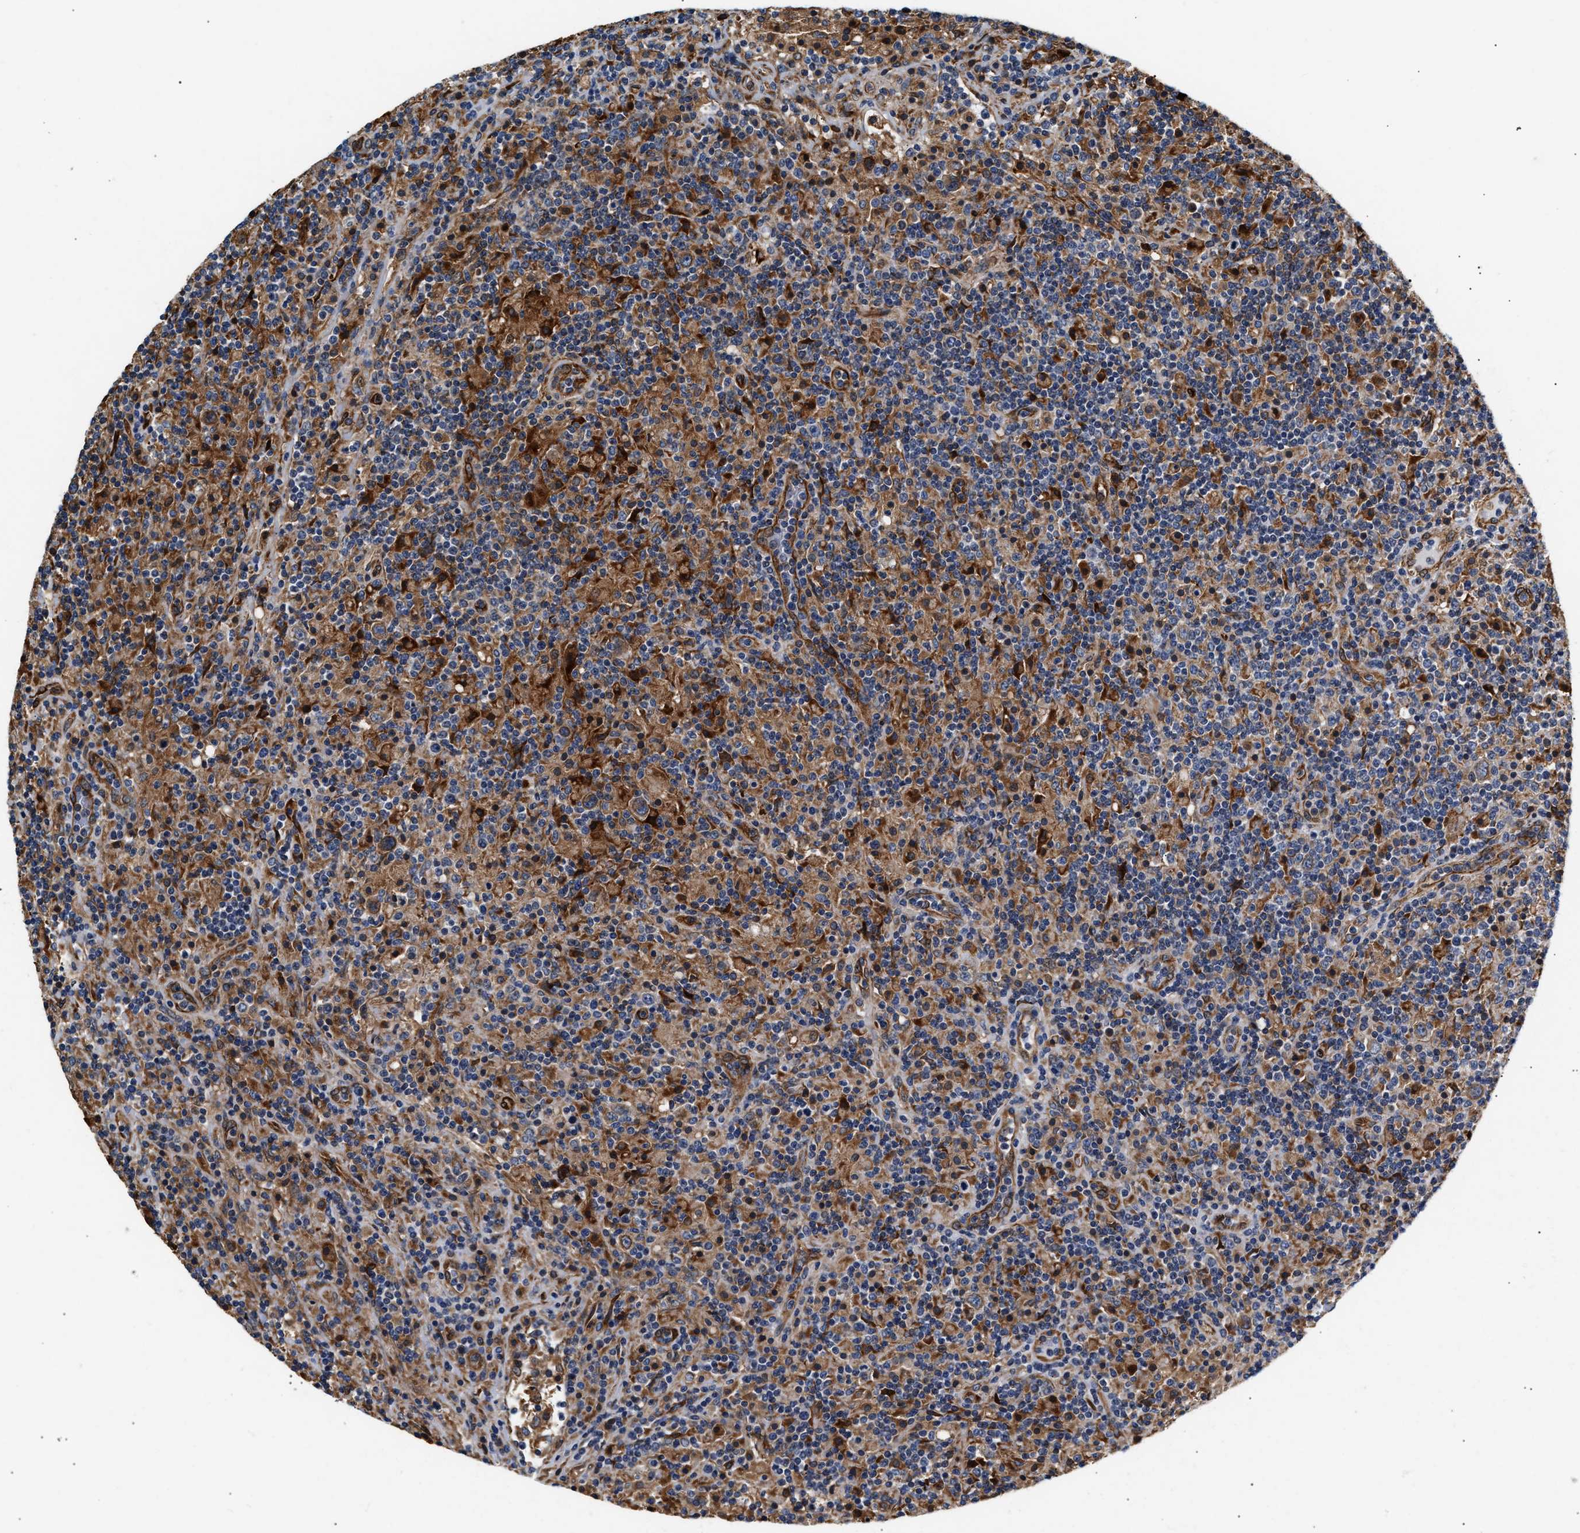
{"staining": {"intensity": "strong", "quantity": "25%-75%", "location": "cytoplasmic/membranous"}, "tissue": "lymphoma", "cell_type": "Tumor cells", "image_type": "cancer", "snomed": [{"axis": "morphology", "description": "Hodgkin's disease, NOS"}, {"axis": "topography", "description": "Lymph node"}], "caption": "High-magnification brightfield microscopy of Hodgkin's disease stained with DAB (brown) and counterstained with hematoxylin (blue). tumor cells exhibit strong cytoplasmic/membranous positivity is appreciated in approximately25%-75% of cells. Immunohistochemistry stains the protein of interest in brown and the nuclei are stained blue.", "gene": "IFT74", "patient": {"sex": "male", "age": 70}}